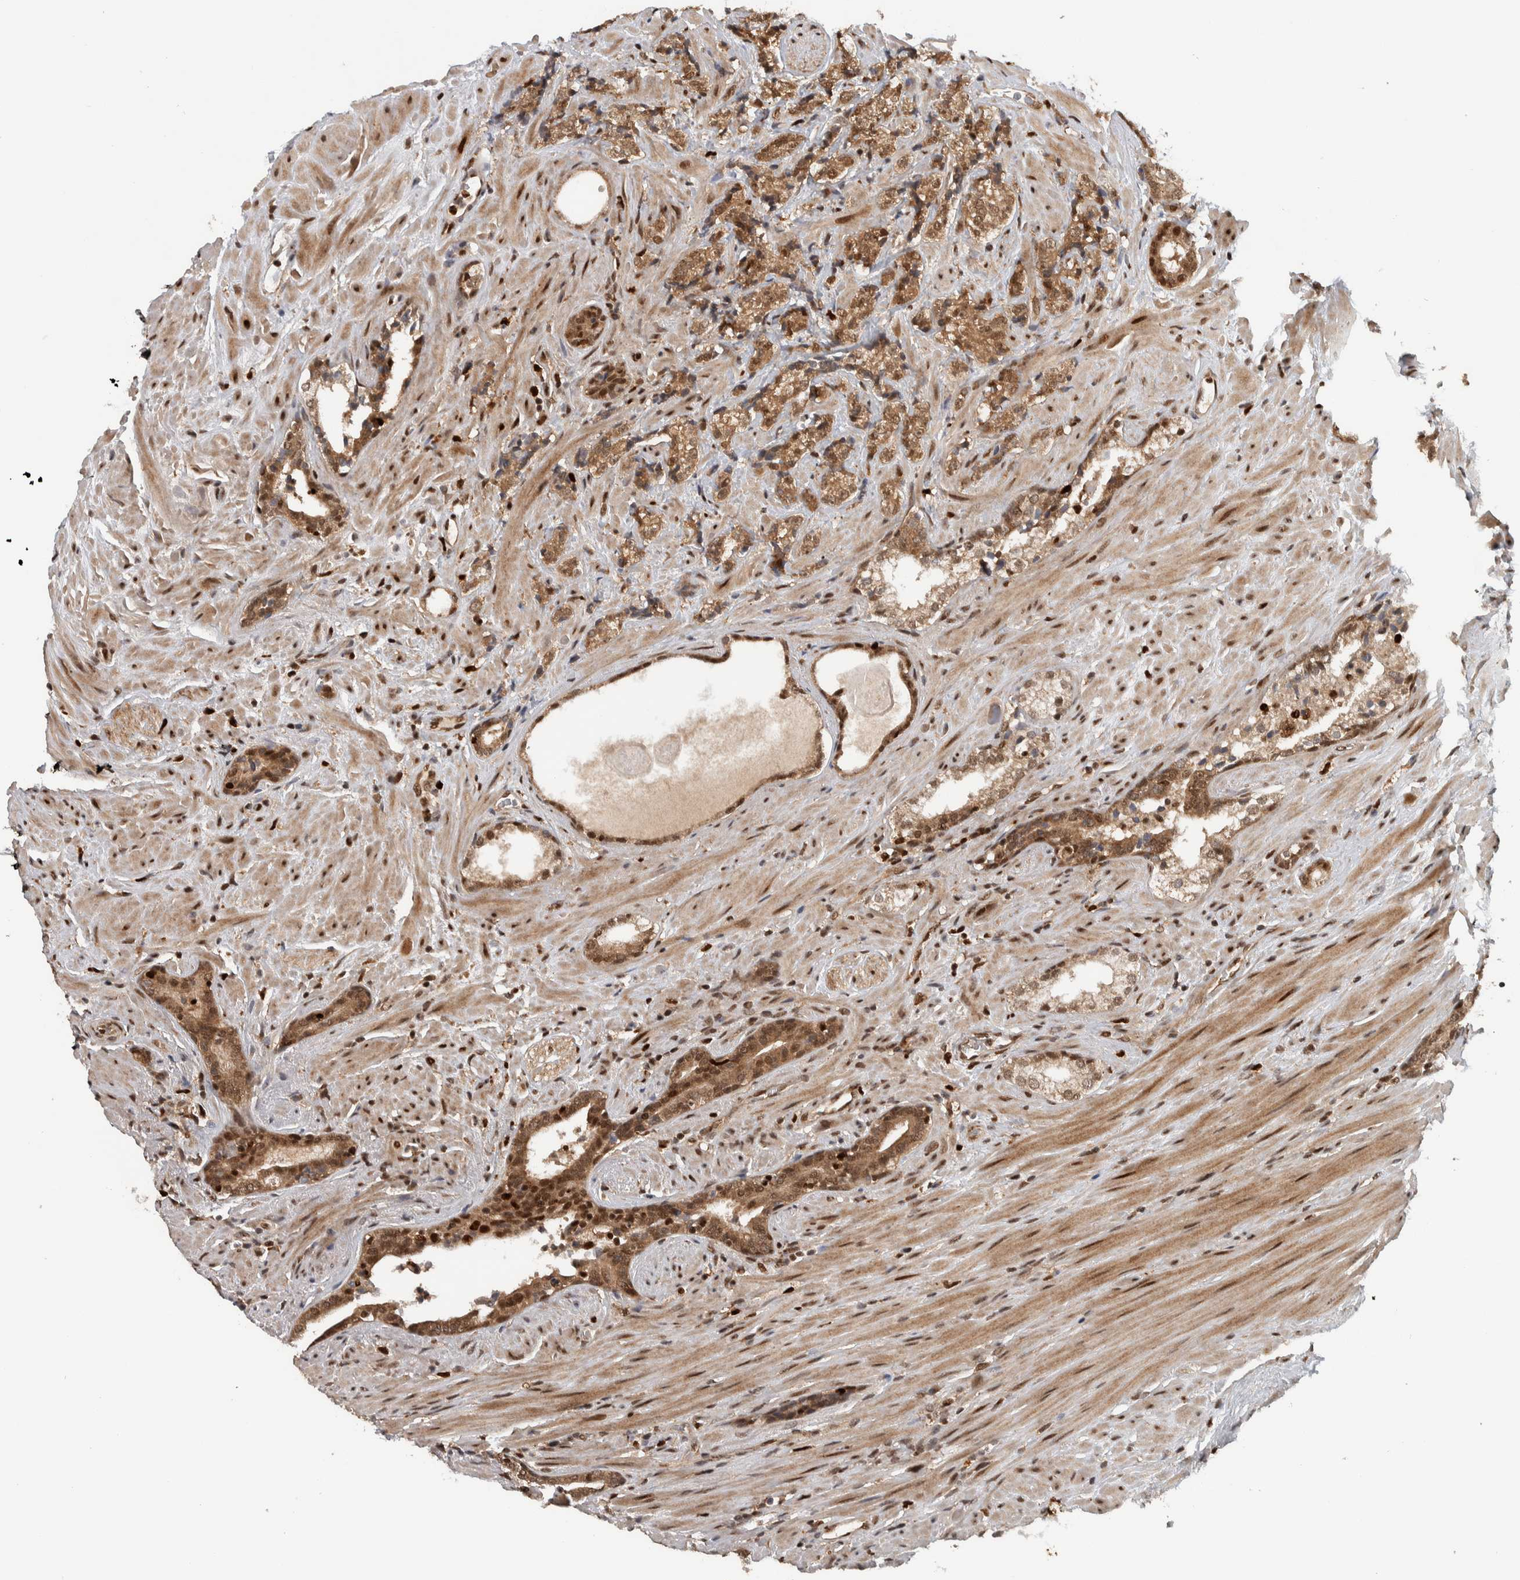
{"staining": {"intensity": "moderate", "quantity": ">75%", "location": "cytoplasmic/membranous,nuclear"}, "tissue": "prostate cancer", "cell_type": "Tumor cells", "image_type": "cancer", "snomed": [{"axis": "morphology", "description": "Adenocarcinoma, High grade"}, {"axis": "topography", "description": "Prostate"}], "caption": "Protein staining exhibits moderate cytoplasmic/membranous and nuclear positivity in about >75% of tumor cells in high-grade adenocarcinoma (prostate).", "gene": "RPS6KA4", "patient": {"sex": "male", "age": 71}}